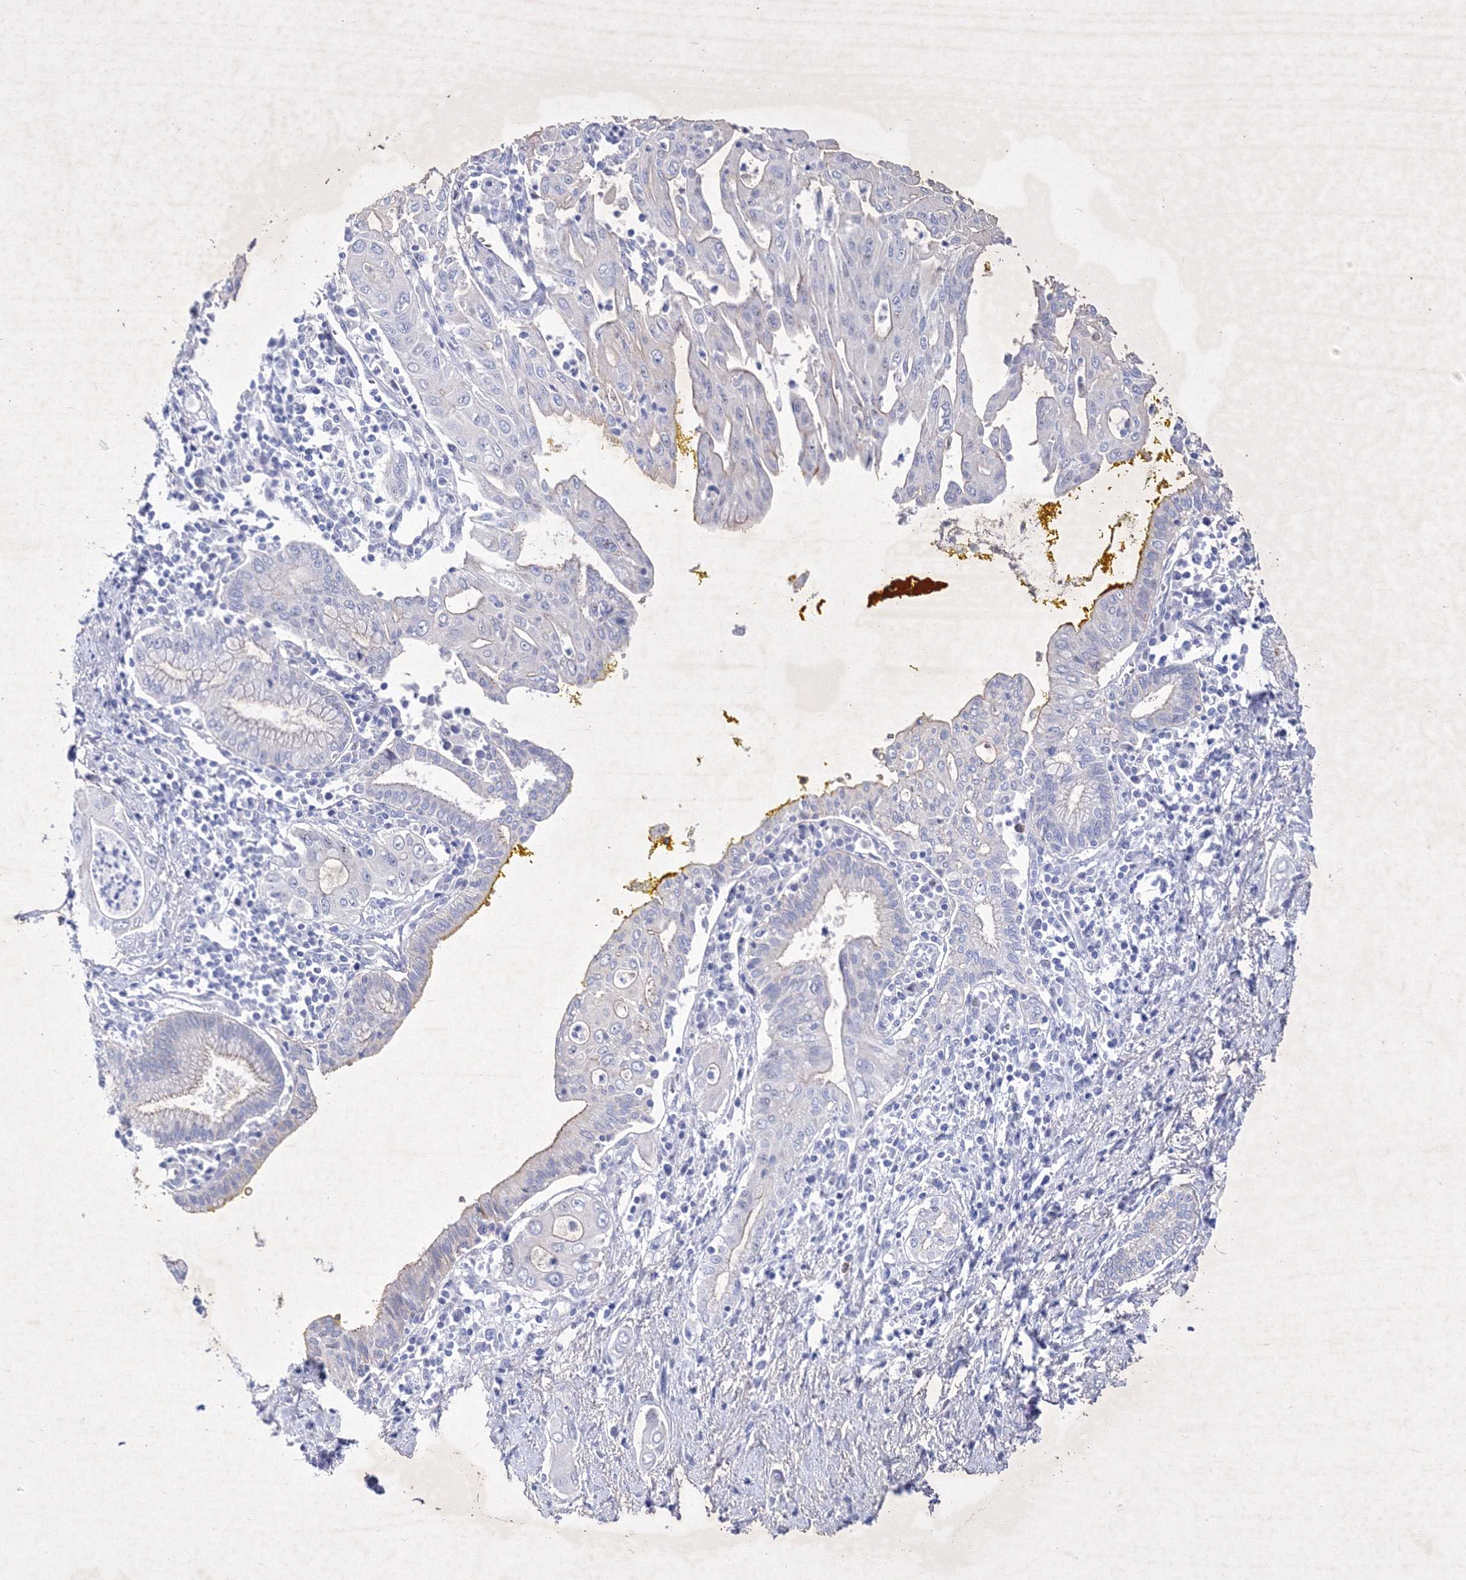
{"staining": {"intensity": "negative", "quantity": "none", "location": "none"}, "tissue": "pancreatic cancer", "cell_type": "Tumor cells", "image_type": "cancer", "snomed": [{"axis": "morphology", "description": "Adenocarcinoma, NOS"}, {"axis": "topography", "description": "Pancreas"}], "caption": "The image exhibits no staining of tumor cells in pancreatic adenocarcinoma.", "gene": "GPN1", "patient": {"sex": "male", "age": 58}}